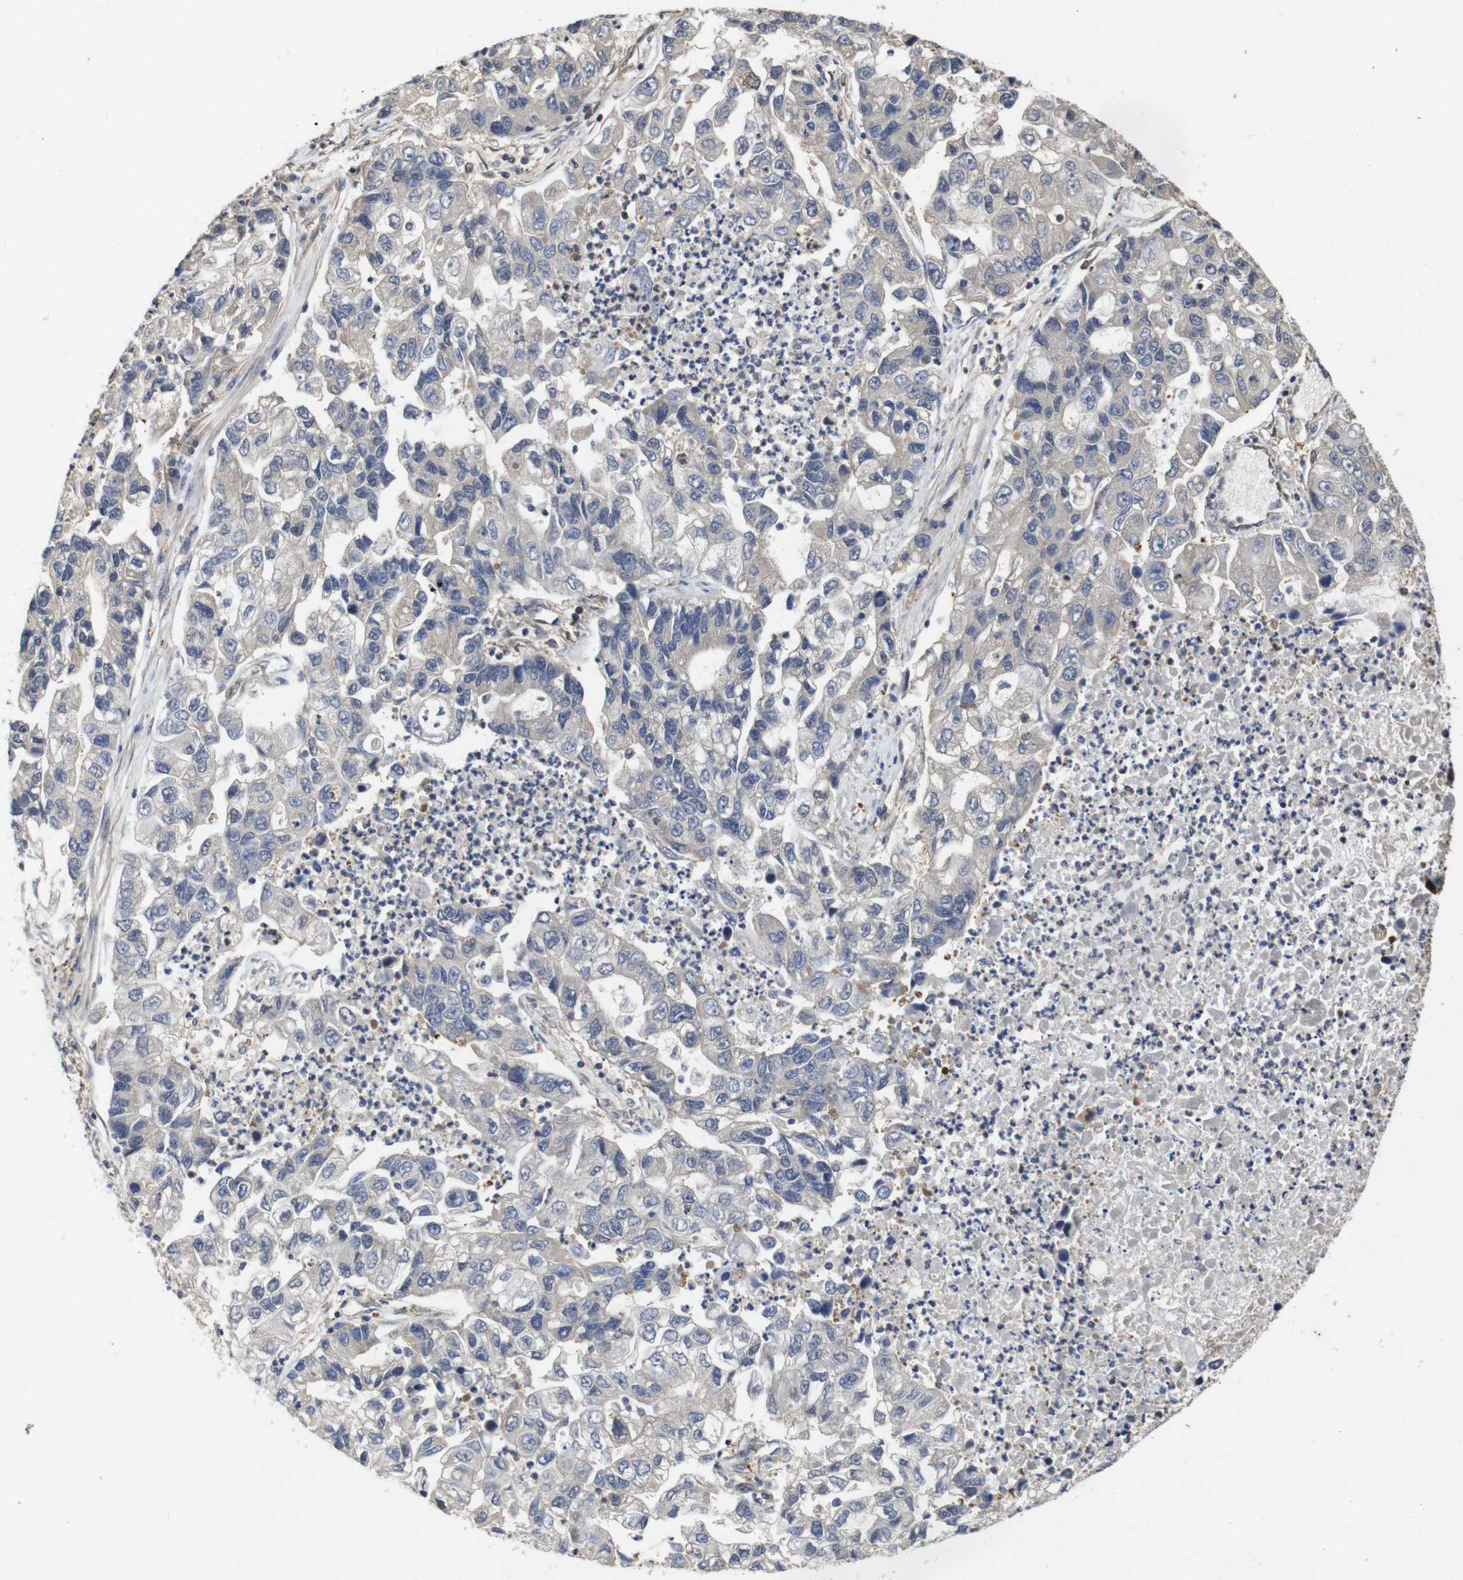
{"staining": {"intensity": "negative", "quantity": "none", "location": "none"}, "tissue": "lung cancer", "cell_type": "Tumor cells", "image_type": "cancer", "snomed": [{"axis": "morphology", "description": "Adenocarcinoma, NOS"}, {"axis": "topography", "description": "Lung"}], "caption": "Immunohistochemical staining of human lung cancer (adenocarcinoma) reveals no significant positivity in tumor cells.", "gene": "SUMO3", "patient": {"sex": "female", "age": 51}}